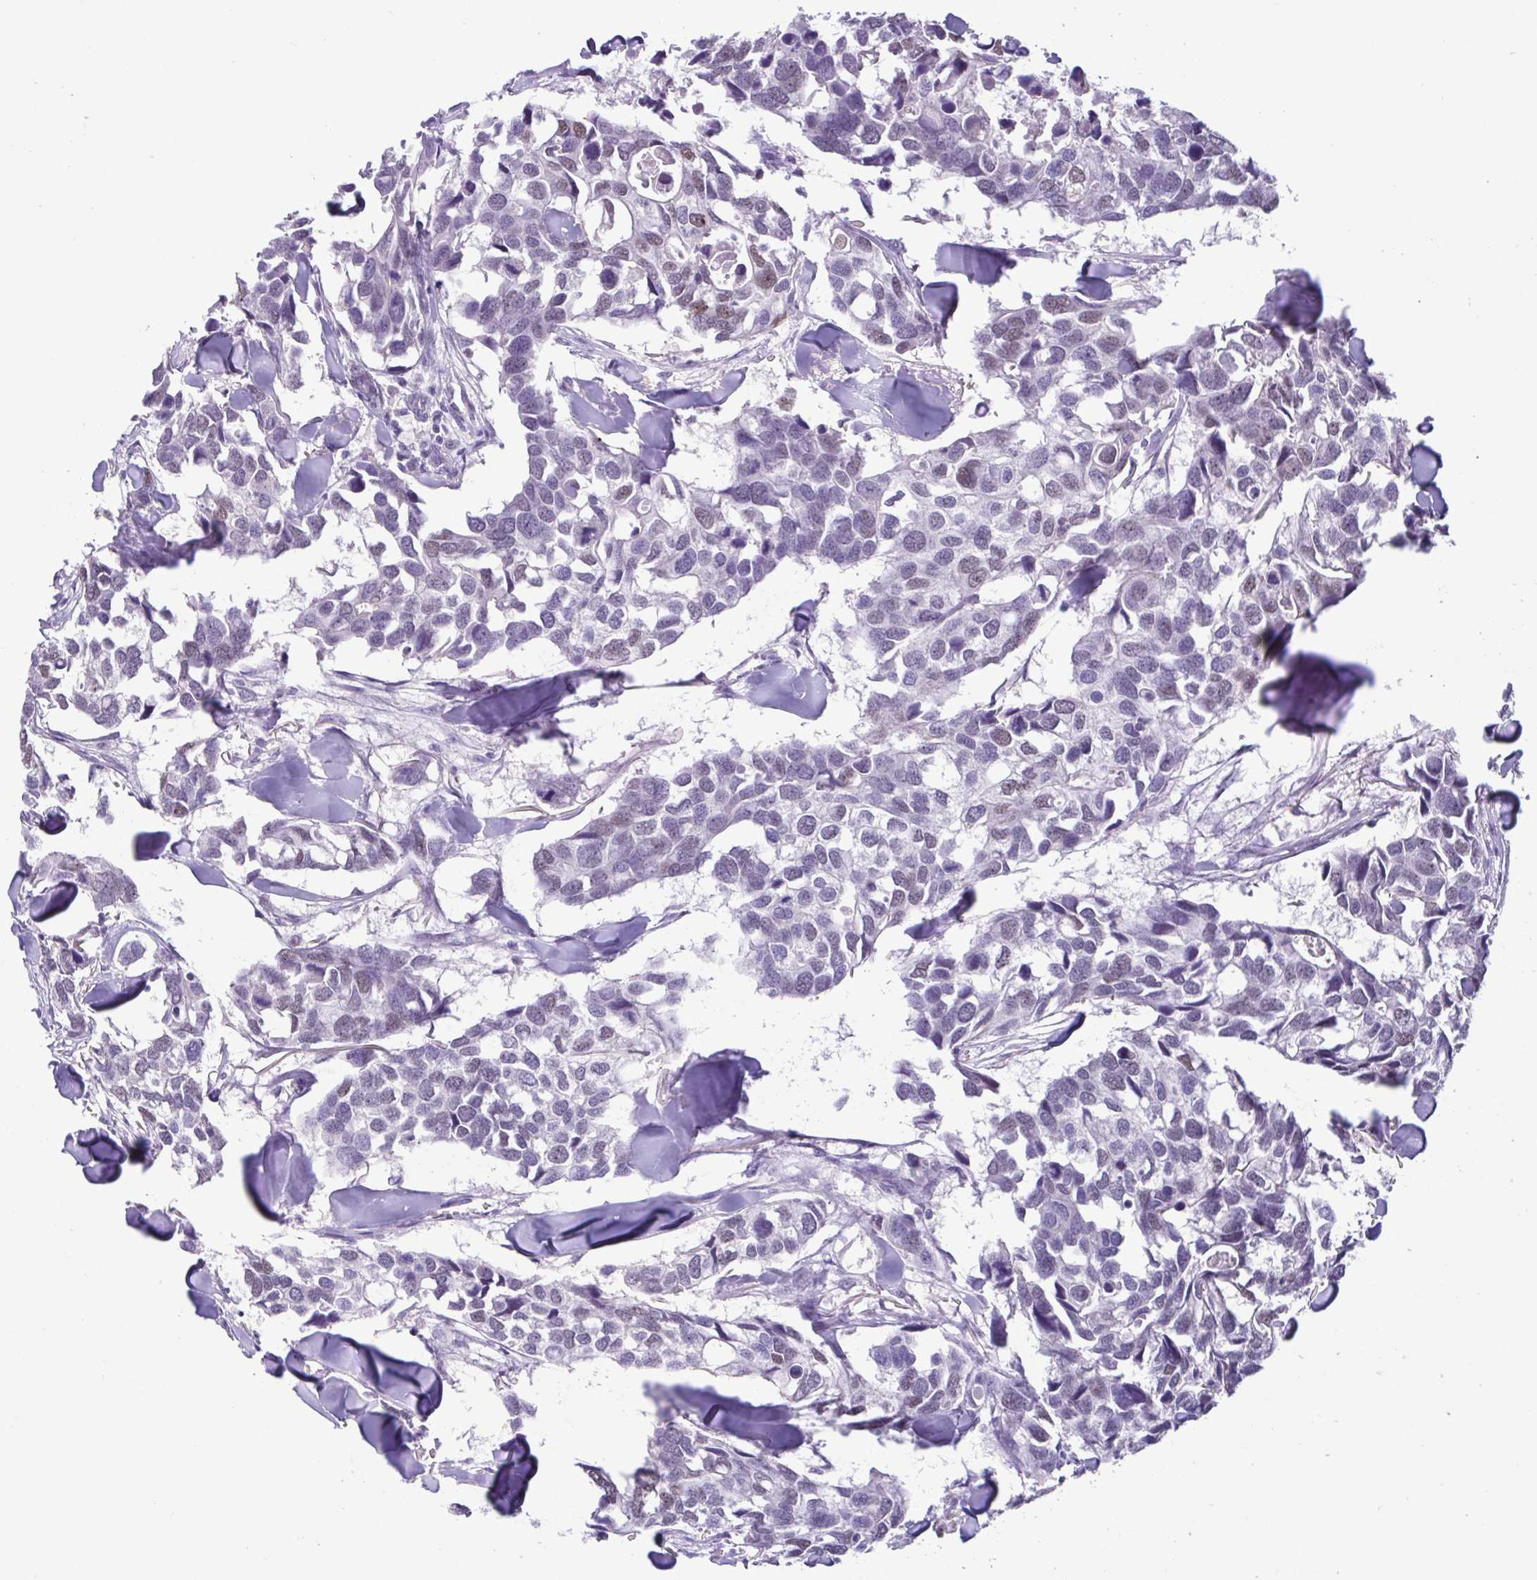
{"staining": {"intensity": "weak", "quantity": "<25%", "location": "nuclear"}, "tissue": "breast cancer", "cell_type": "Tumor cells", "image_type": "cancer", "snomed": [{"axis": "morphology", "description": "Duct carcinoma"}, {"axis": "topography", "description": "Breast"}], "caption": "Photomicrograph shows no protein staining in tumor cells of breast cancer (infiltrating ductal carcinoma) tissue.", "gene": "ACTRT3", "patient": {"sex": "female", "age": 83}}